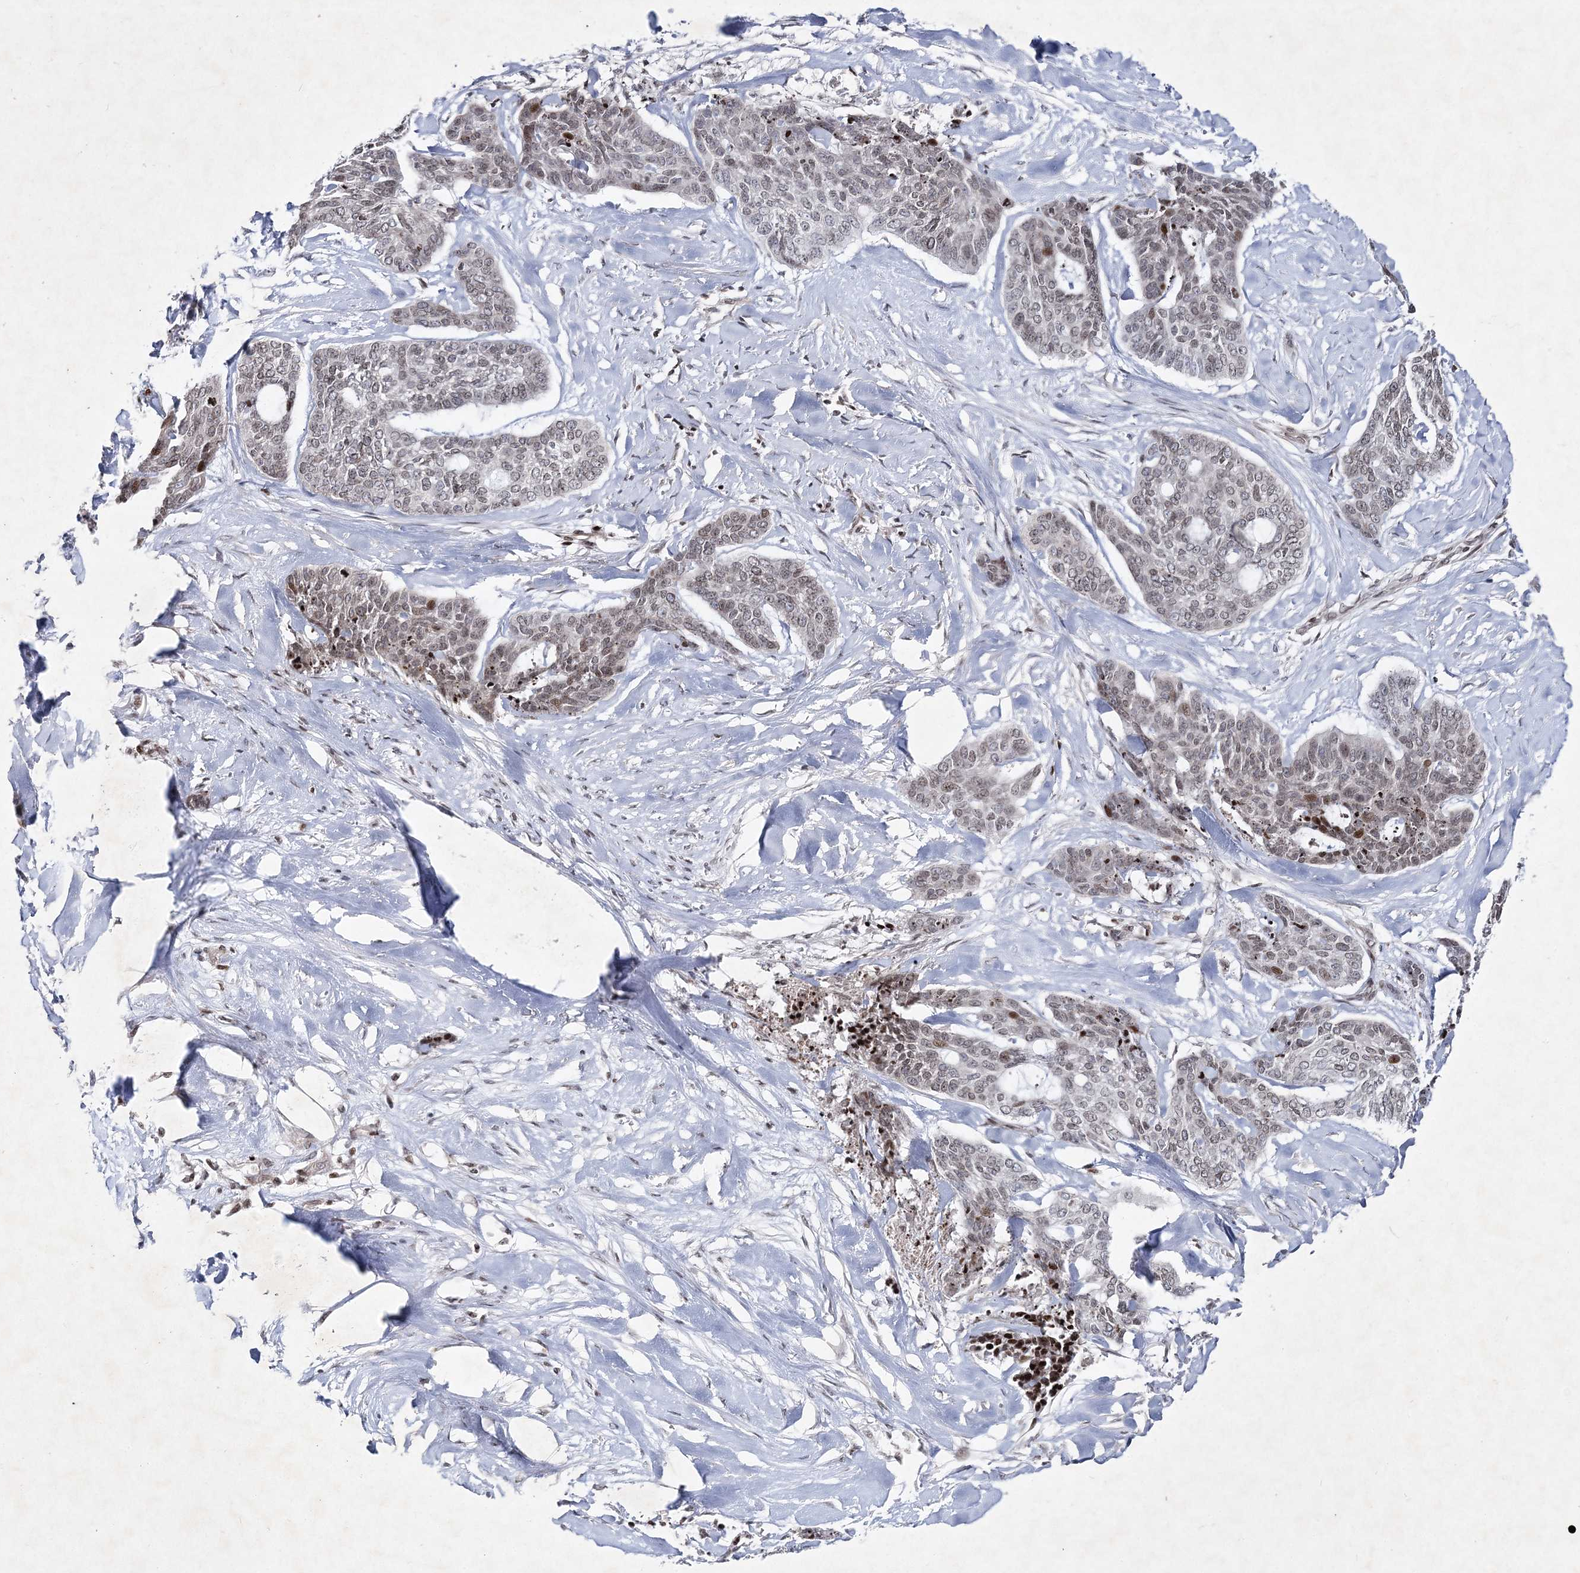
{"staining": {"intensity": "weak", "quantity": "<25%", "location": "nuclear"}, "tissue": "skin cancer", "cell_type": "Tumor cells", "image_type": "cancer", "snomed": [{"axis": "morphology", "description": "Basal cell carcinoma"}, {"axis": "topography", "description": "Skin"}], "caption": "Tumor cells show no significant positivity in basal cell carcinoma (skin).", "gene": "SMIM29", "patient": {"sex": "female", "age": 64}}